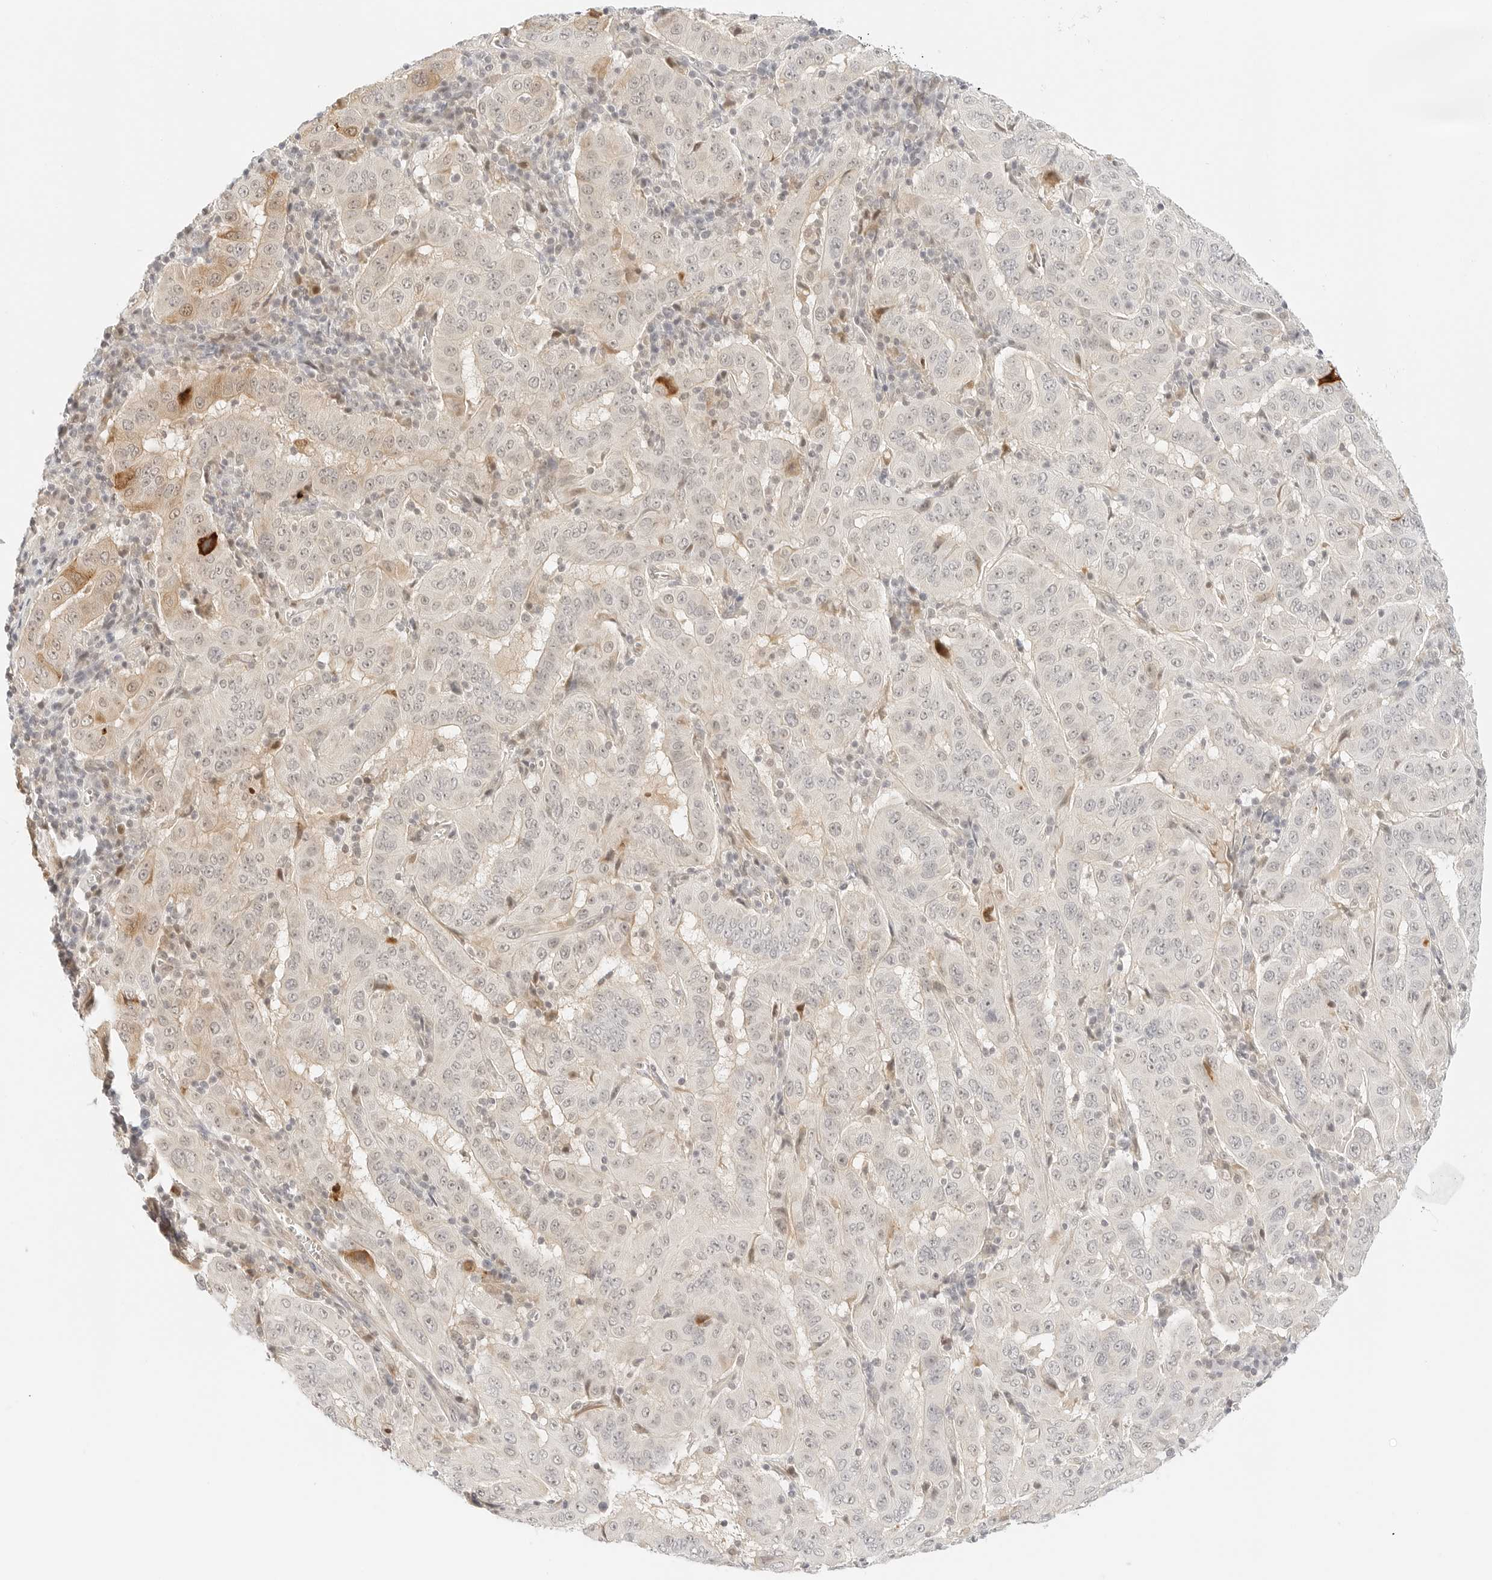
{"staining": {"intensity": "weak", "quantity": "25%-75%", "location": "cytoplasmic/membranous,nuclear"}, "tissue": "pancreatic cancer", "cell_type": "Tumor cells", "image_type": "cancer", "snomed": [{"axis": "morphology", "description": "Adenocarcinoma, NOS"}, {"axis": "topography", "description": "Pancreas"}], "caption": "Pancreatic adenocarcinoma stained with DAB IHC demonstrates low levels of weak cytoplasmic/membranous and nuclear staining in about 25%-75% of tumor cells.", "gene": "TEKT2", "patient": {"sex": "male", "age": 63}}